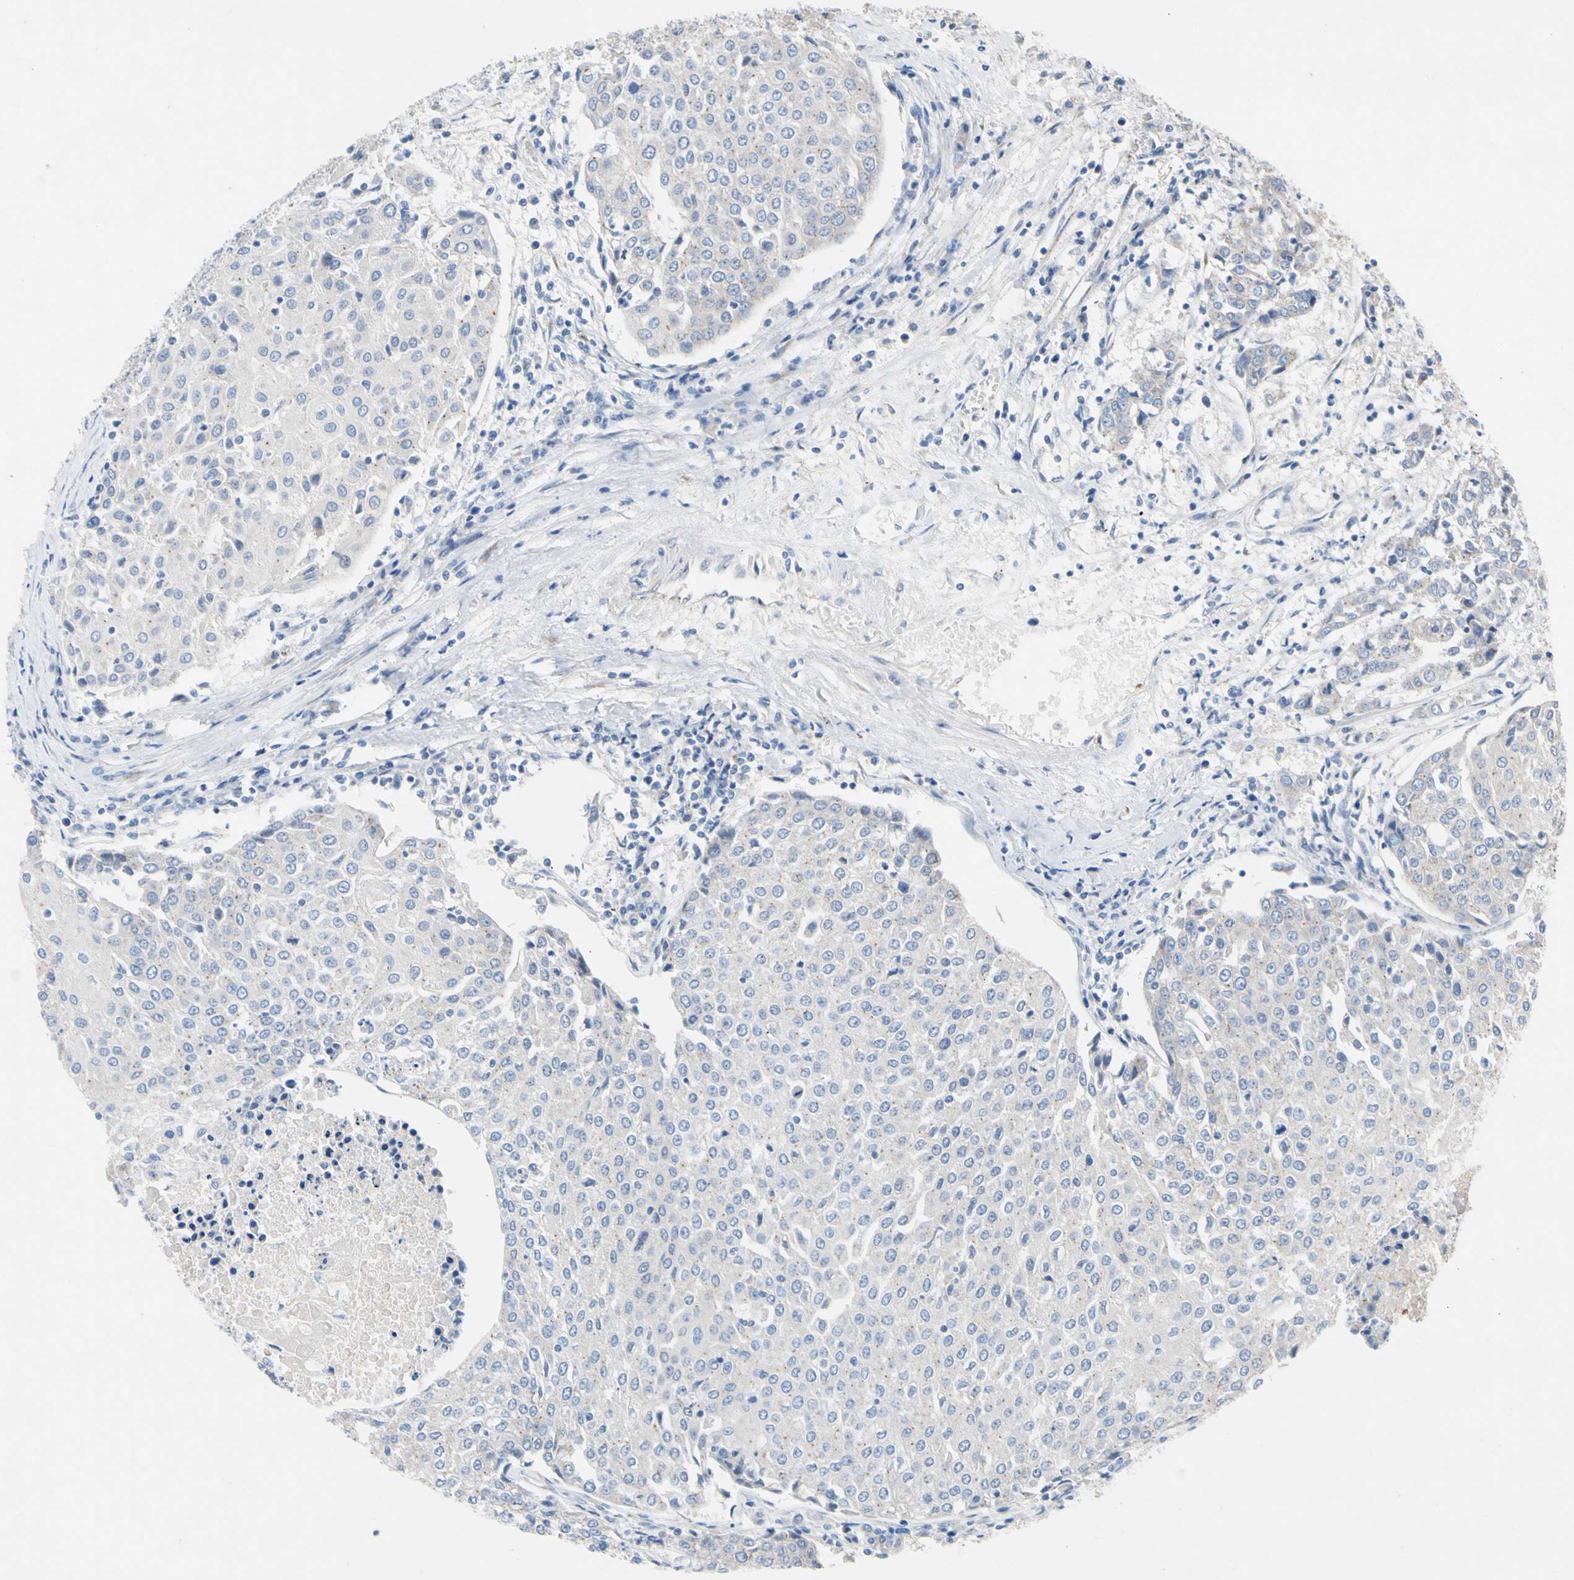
{"staining": {"intensity": "negative", "quantity": "none", "location": "none"}, "tissue": "urothelial cancer", "cell_type": "Tumor cells", "image_type": "cancer", "snomed": [{"axis": "morphology", "description": "Urothelial carcinoma, High grade"}, {"axis": "topography", "description": "Urinary bladder"}], "caption": "Urothelial cancer was stained to show a protein in brown. There is no significant staining in tumor cells.", "gene": "GASK1B", "patient": {"sex": "female", "age": 85}}